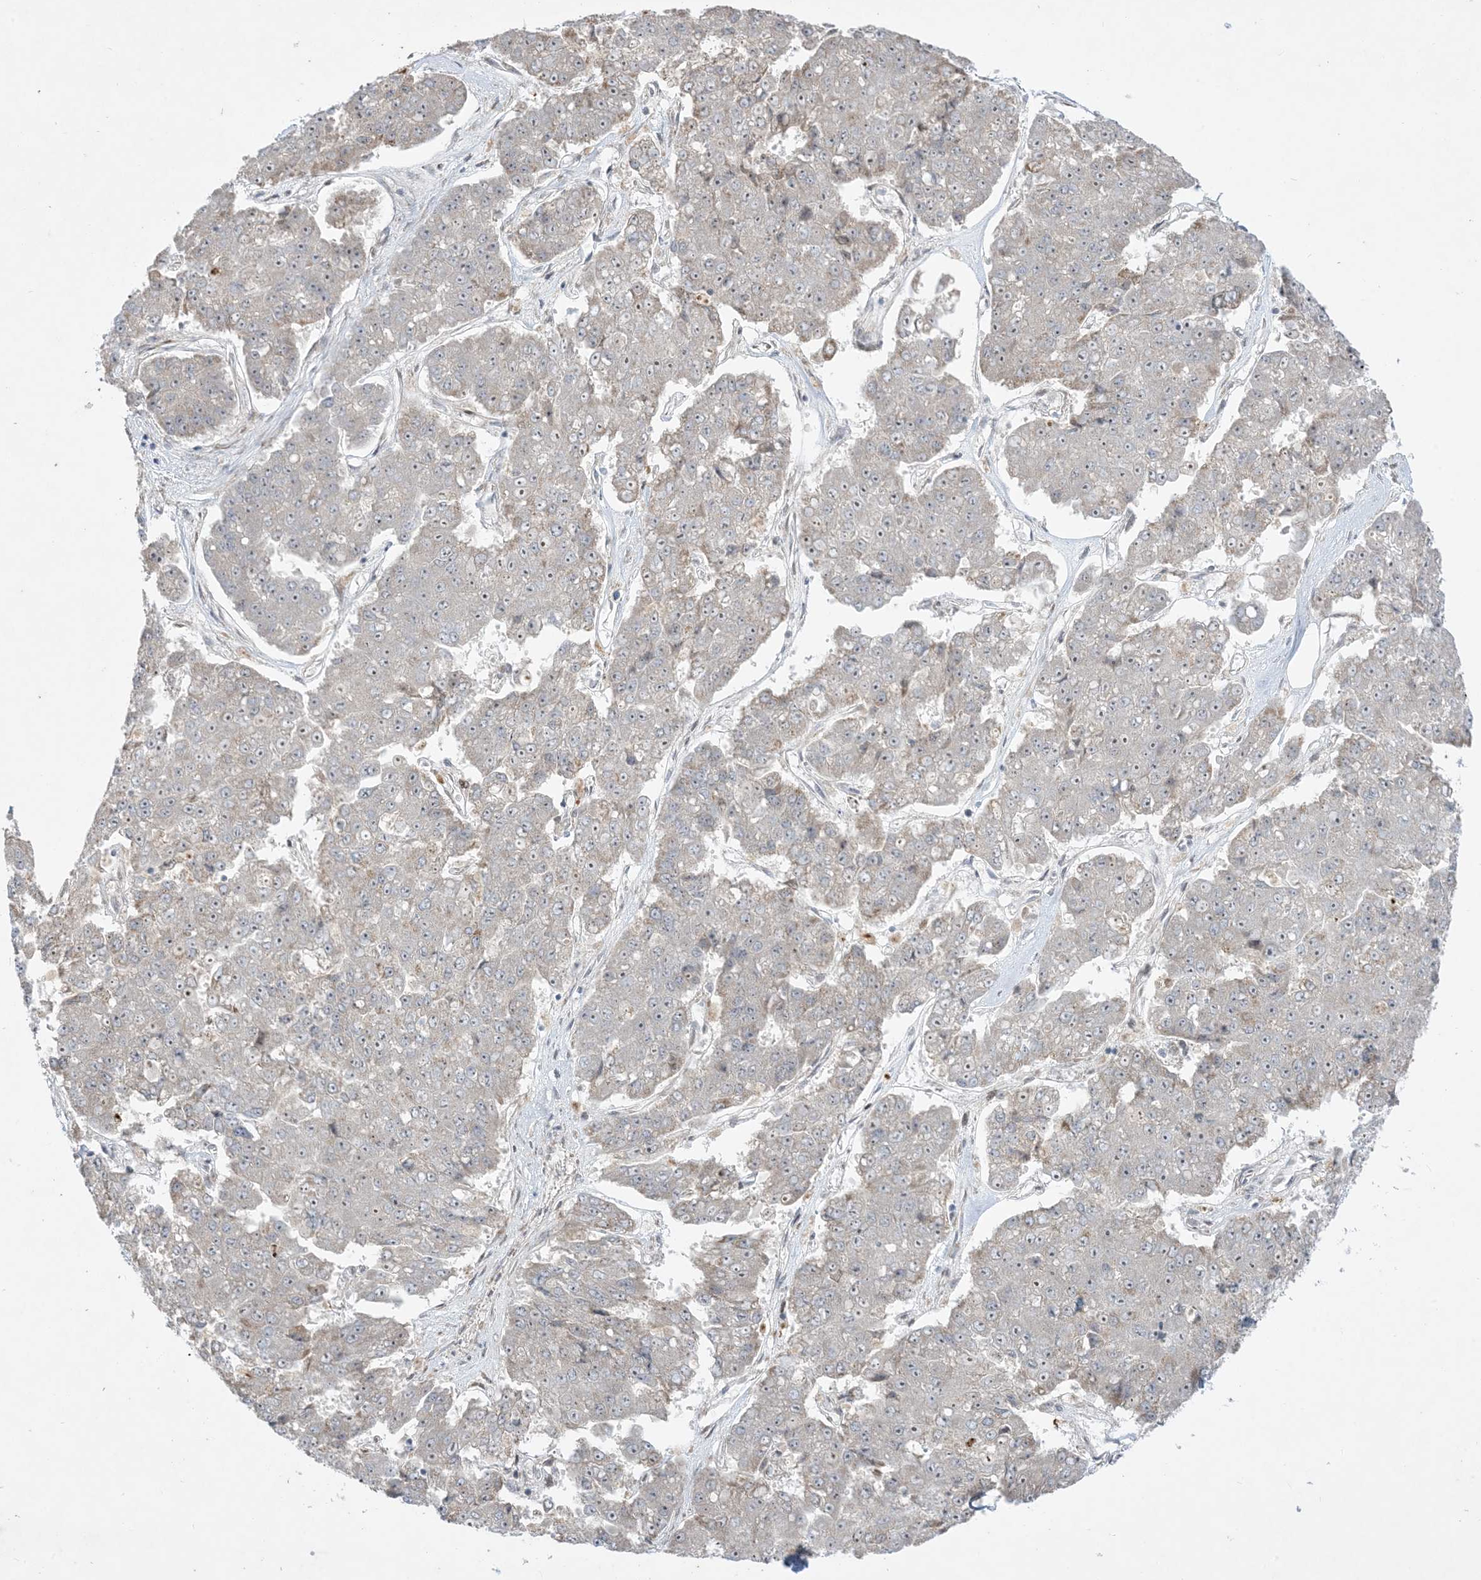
{"staining": {"intensity": "weak", "quantity": "<25%", "location": "cytoplasmic/membranous,nuclear"}, "tissue": "pancreatic cancer", "cell_type": "Tumor cells", "image_type": "cancer", "snomed": [{"axis": "morphology", "description": "Adenocarcinoma, NOS"}, {"axis": "topography", "description": "Pancreas"}], "caption": "Tumor cells show no significant positivity in adenocarcinoma (pancreatic).", "gene": "SOGA3", "patient": {"sex": "male", "age": 50}}